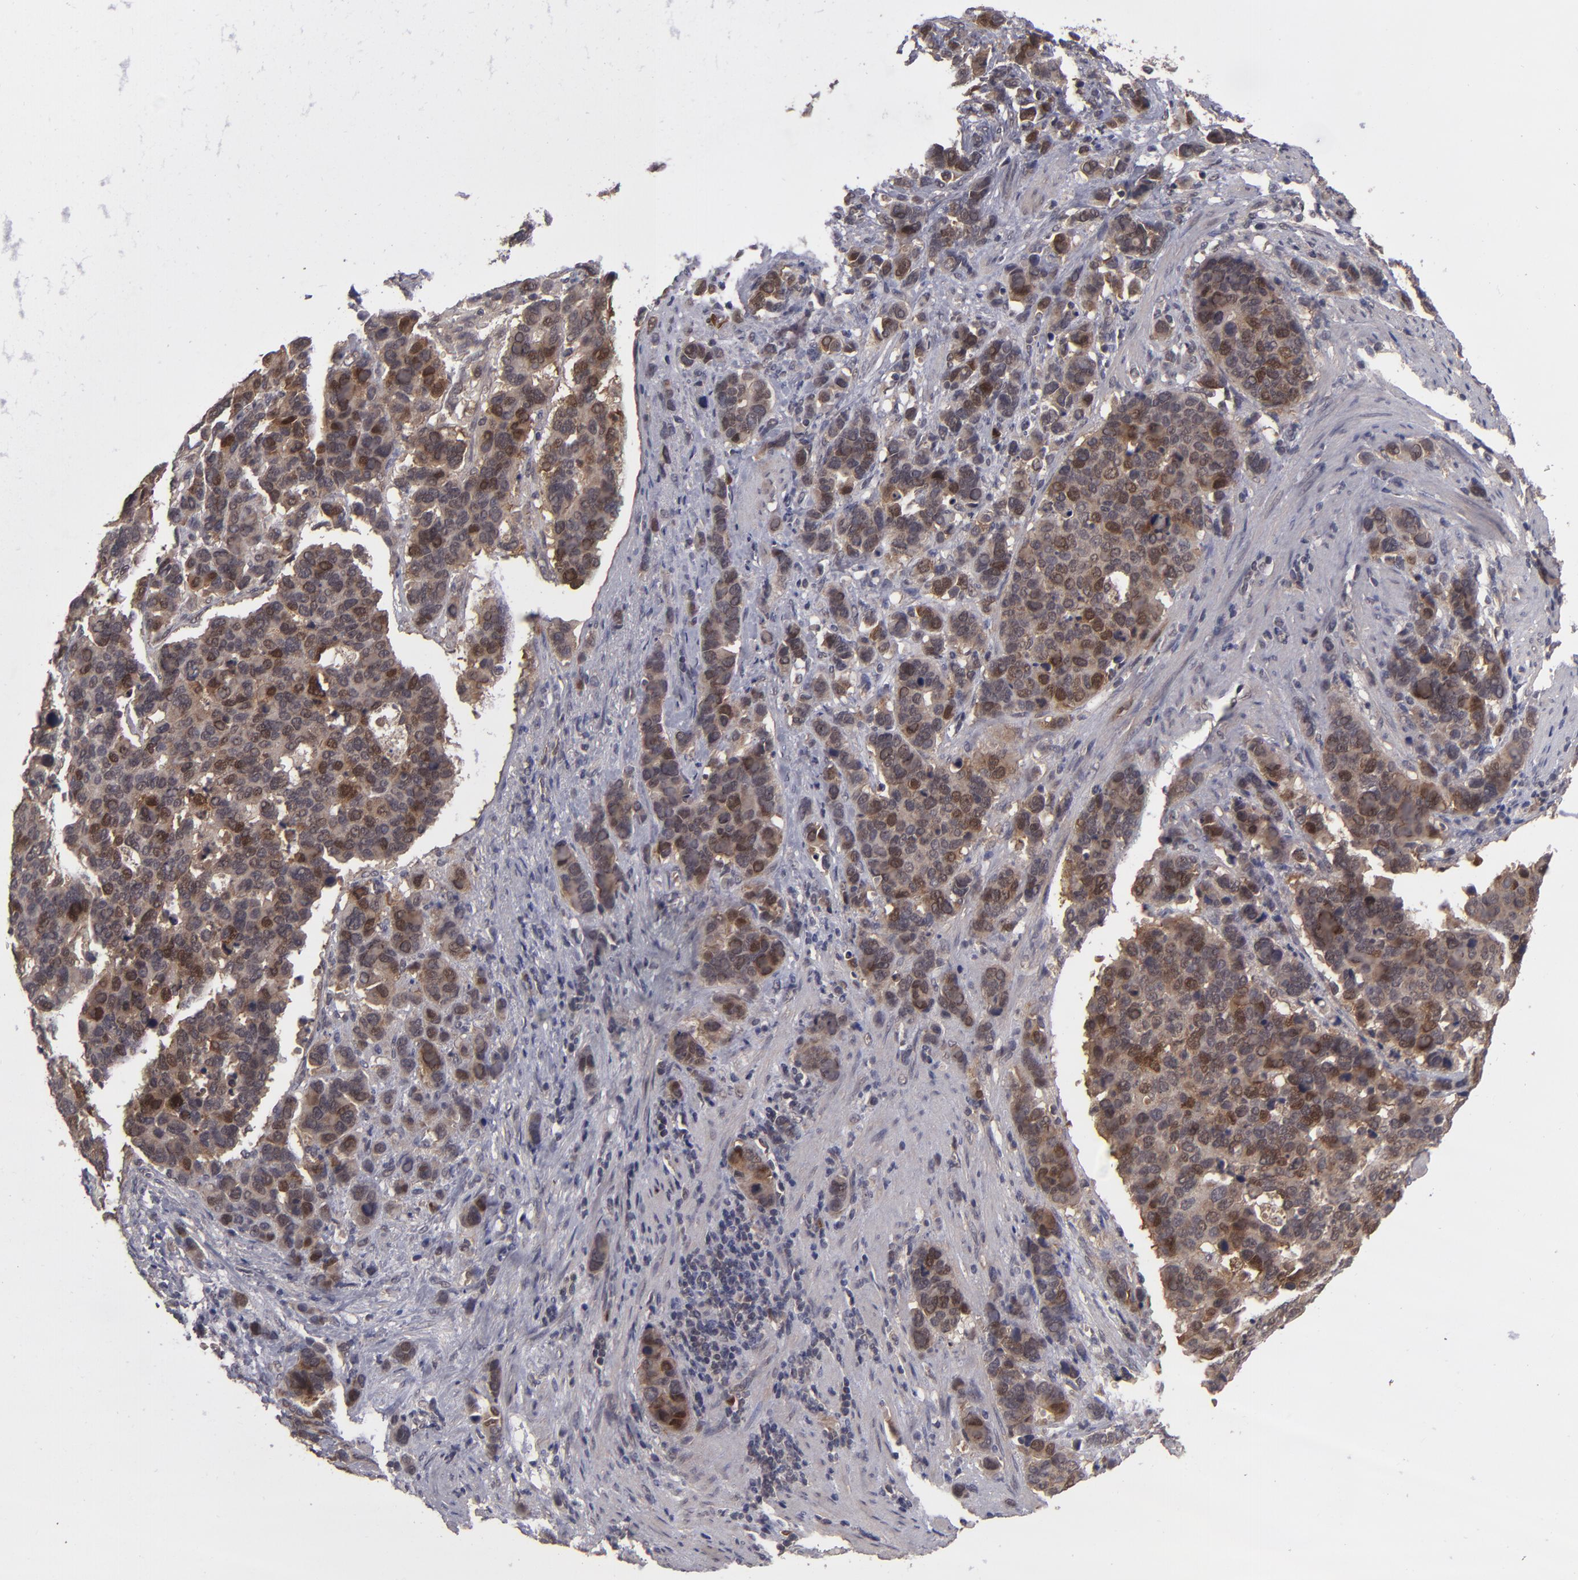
{"staining": {"intensity": "moderate", "quantity": "25%-75%", "location": "cytoplasmic/membranous,nuclear"}, "tissue": "stomach cancer", "cell_type": "Tumor cells", "image_type": "cancer", "snomed": [{"axis": "morphology", "description": "Adenocarcinoma, NOS"}, {"axis": "topography", "description": "Stomach, upper"}], "caption": "A medium amount of moderate cytoplasmic/membranous and nuclear staining is appreciated in approximately 25%-75% of tumor cells in stomach cancer (adenocarcinoma) tissue.", "gene": "TYMS", "patient": {"sex": "male", "age": 71}}